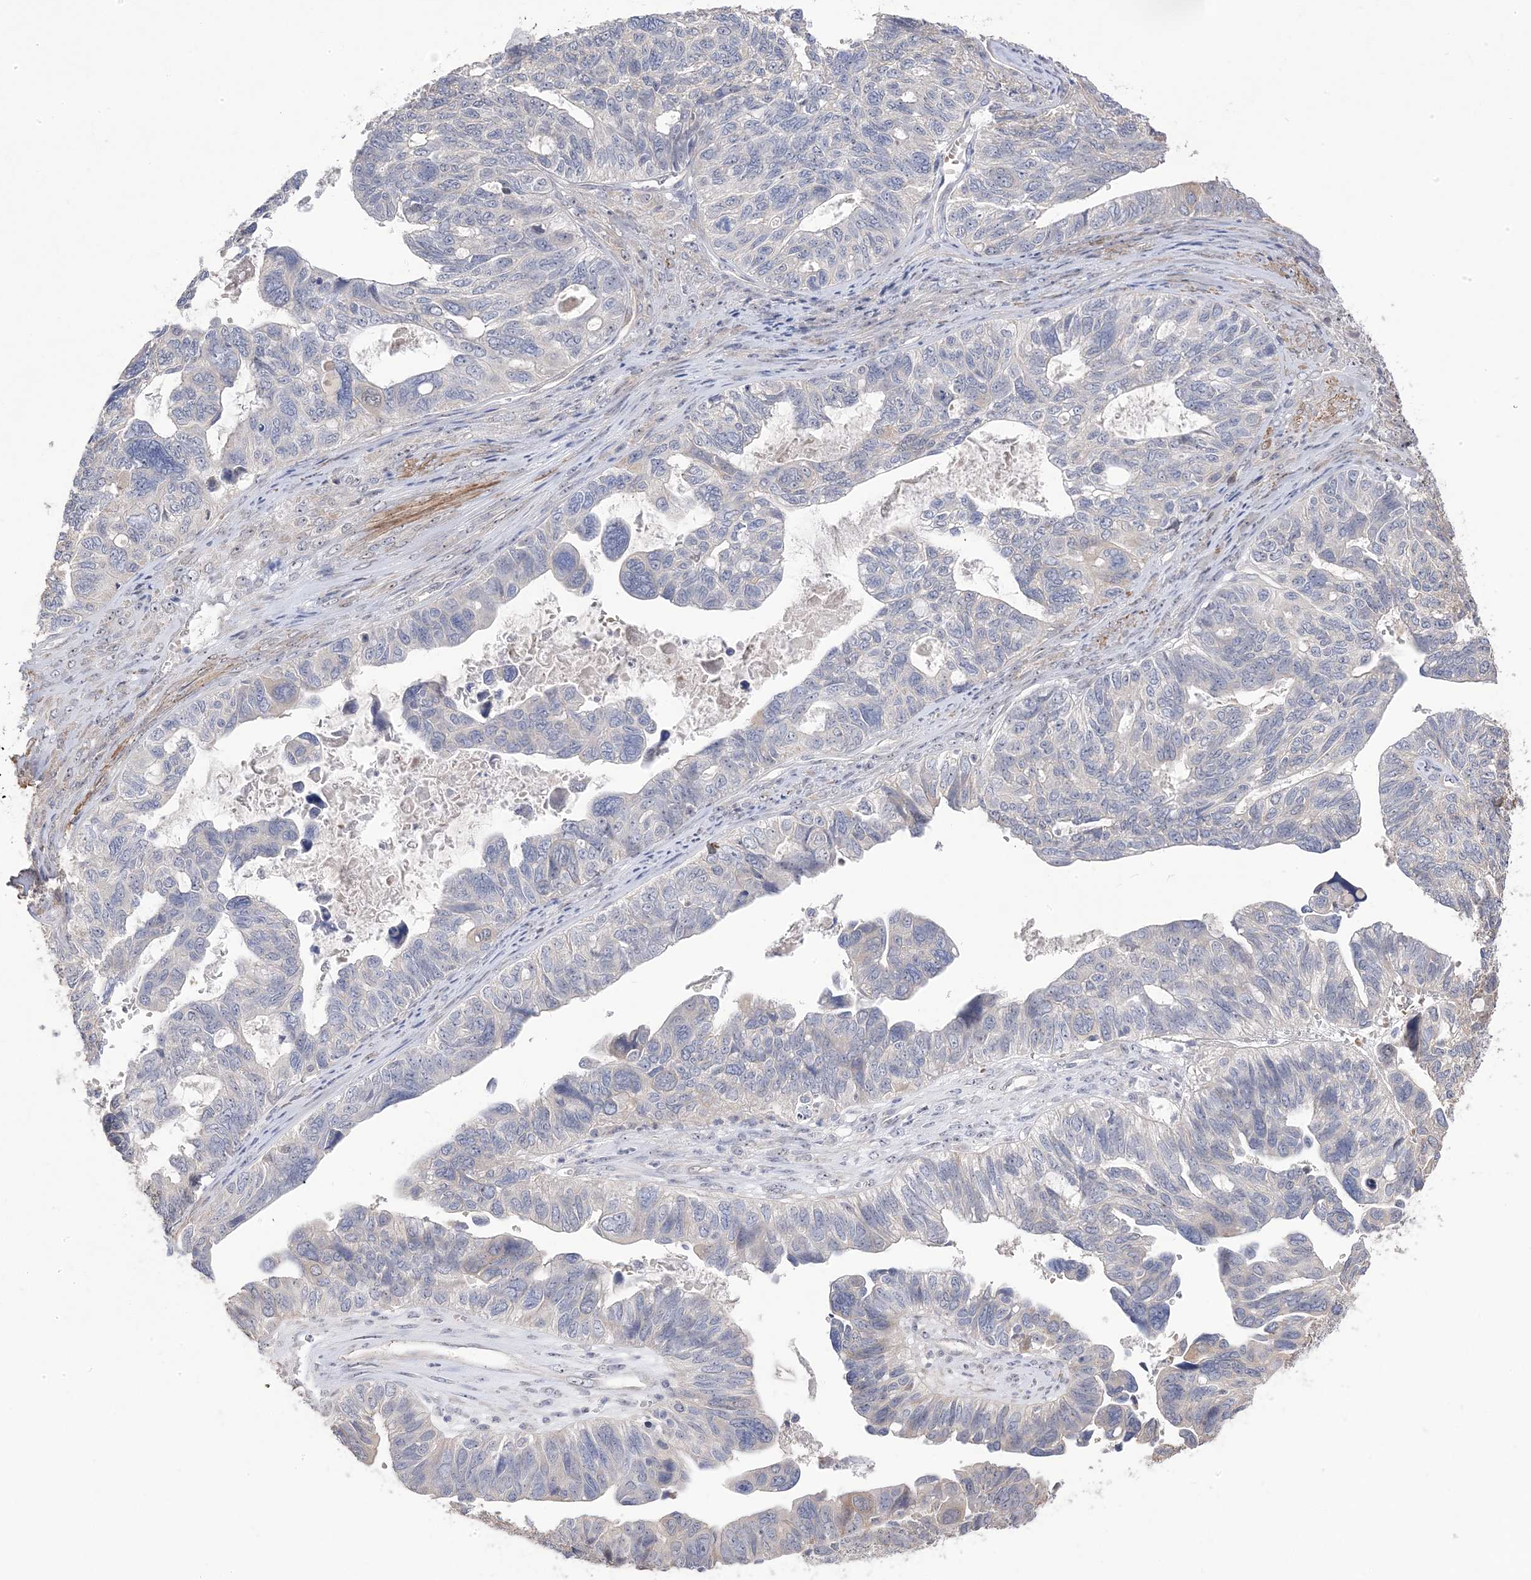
{"staining": {"intensity": "negative", "quantity": "none", "location": "none"}, "tissue": "ovarian cancer", "cell_type": "Tumor cells", "image_type": "cancer", "snomed": [{"axis": "morphology", "description": "Cystadenocarcinoma, serous, NOS"}, {"axis": "topography", "description": "Ovary"}], "caption": "DAB (3,3'-diaminobenzidine) immunohistochemical staining of human serous cystadenocarcinoma (ovarian) reveals no significant staining in tumor cells.", "gene": "GTPBP6", "patient": {"sex": "female", "age": 79}}